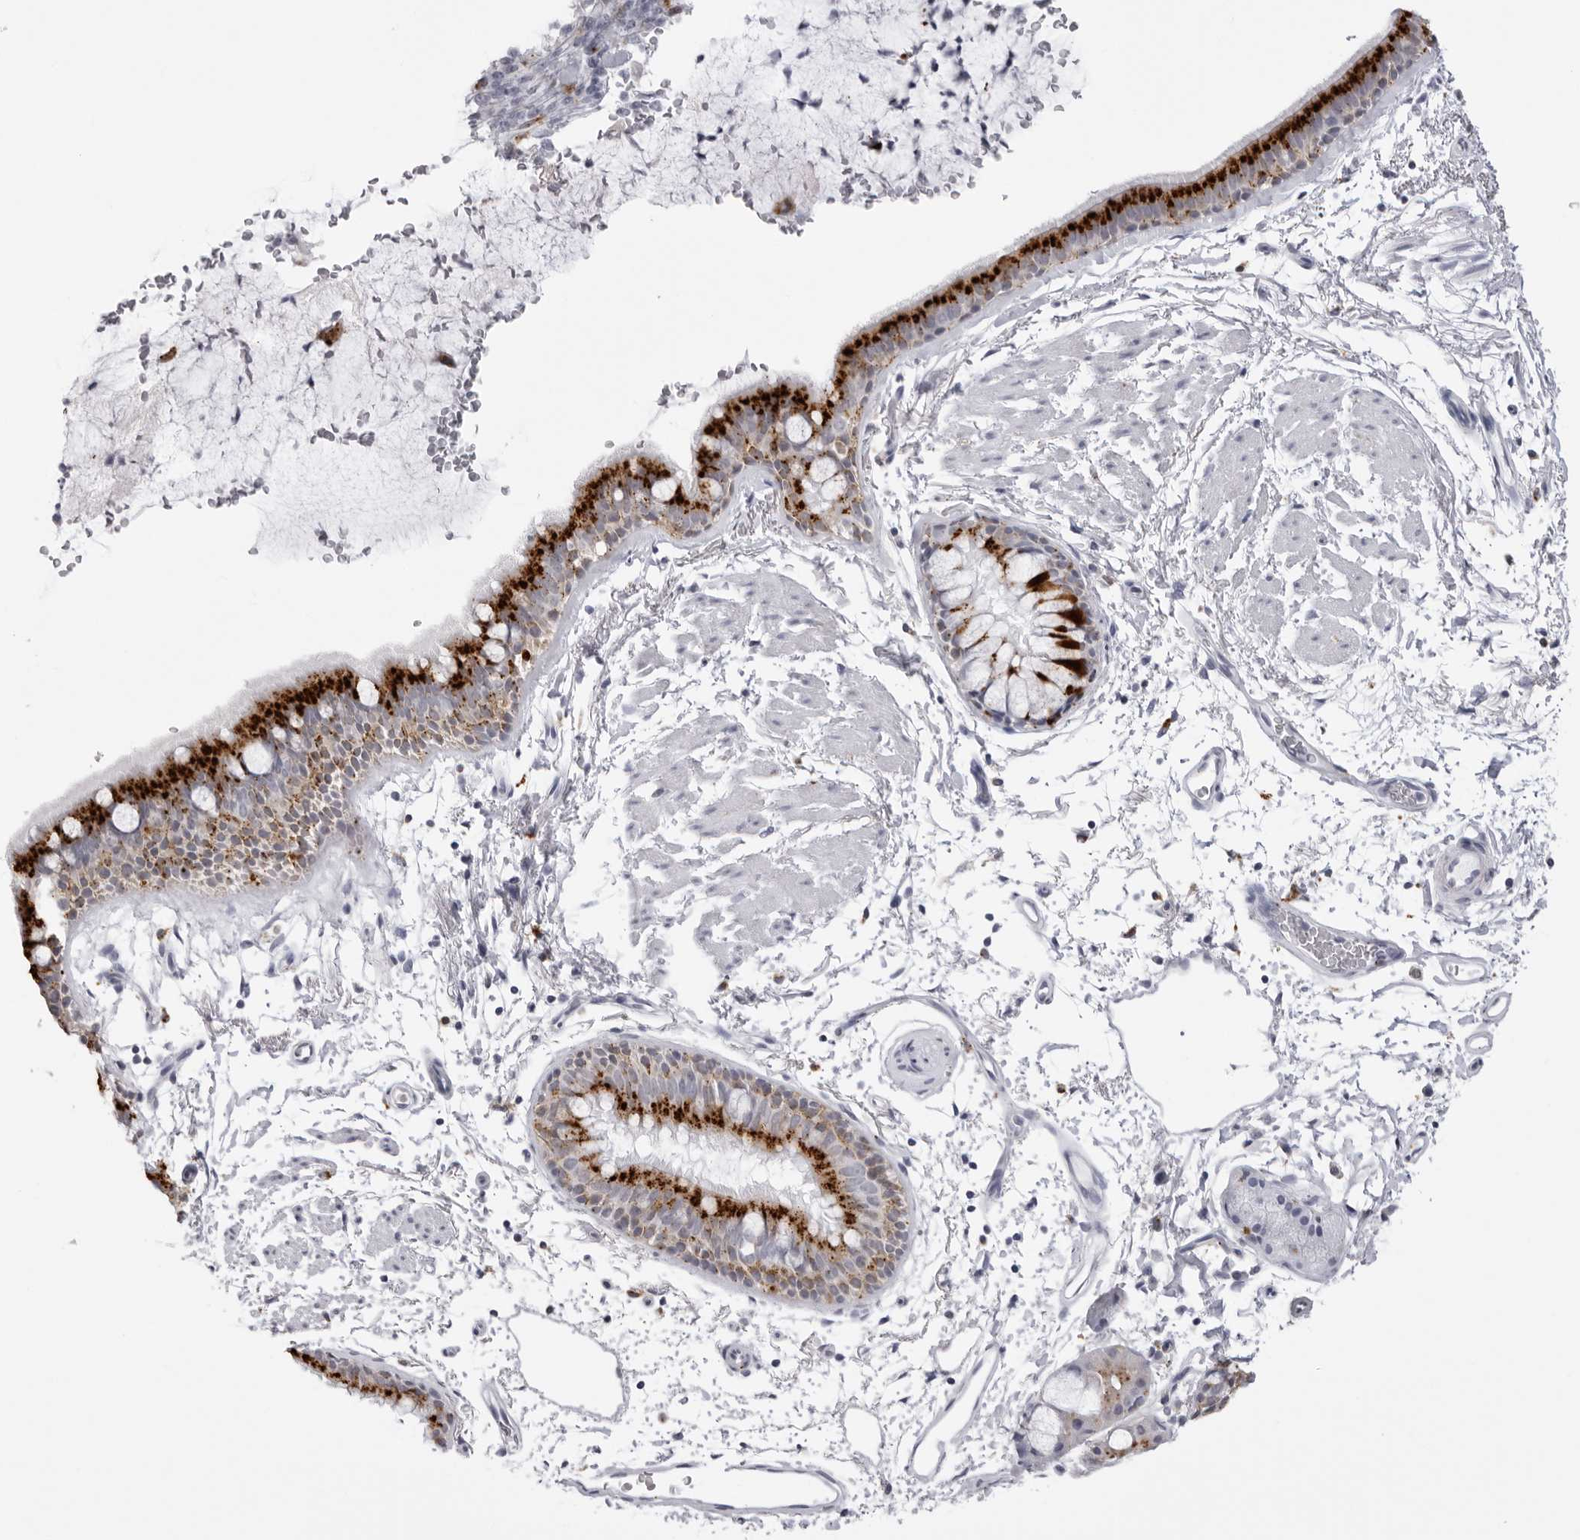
{"staining": {"intensity": "strong", "quantity": "25%-75%", "location": "cytoplasmic/membranous"}, "tissue": "bronchus", "cell_type": "Respiratory epithelial cells", "image_type": "normal", "snomed": [{"axis": "morphology", "description": "Normal tissue, NOS"}, {"axis": "topography", "description": "Lymph node"}, {"axis": "topography", "description": "Bronchus"}], "caption": "Normal bronchus displays strong cytoplasmic/membranous staining in about 25%-75% of respiratory epithelial cells, visualized by immunohistochemistry. Immunohistochemistry (ihc) stains the protein of interest in brown and the nuclei are stained blue.", "gene": "IL25", "patient": {"sex": "female", "age": 70}}